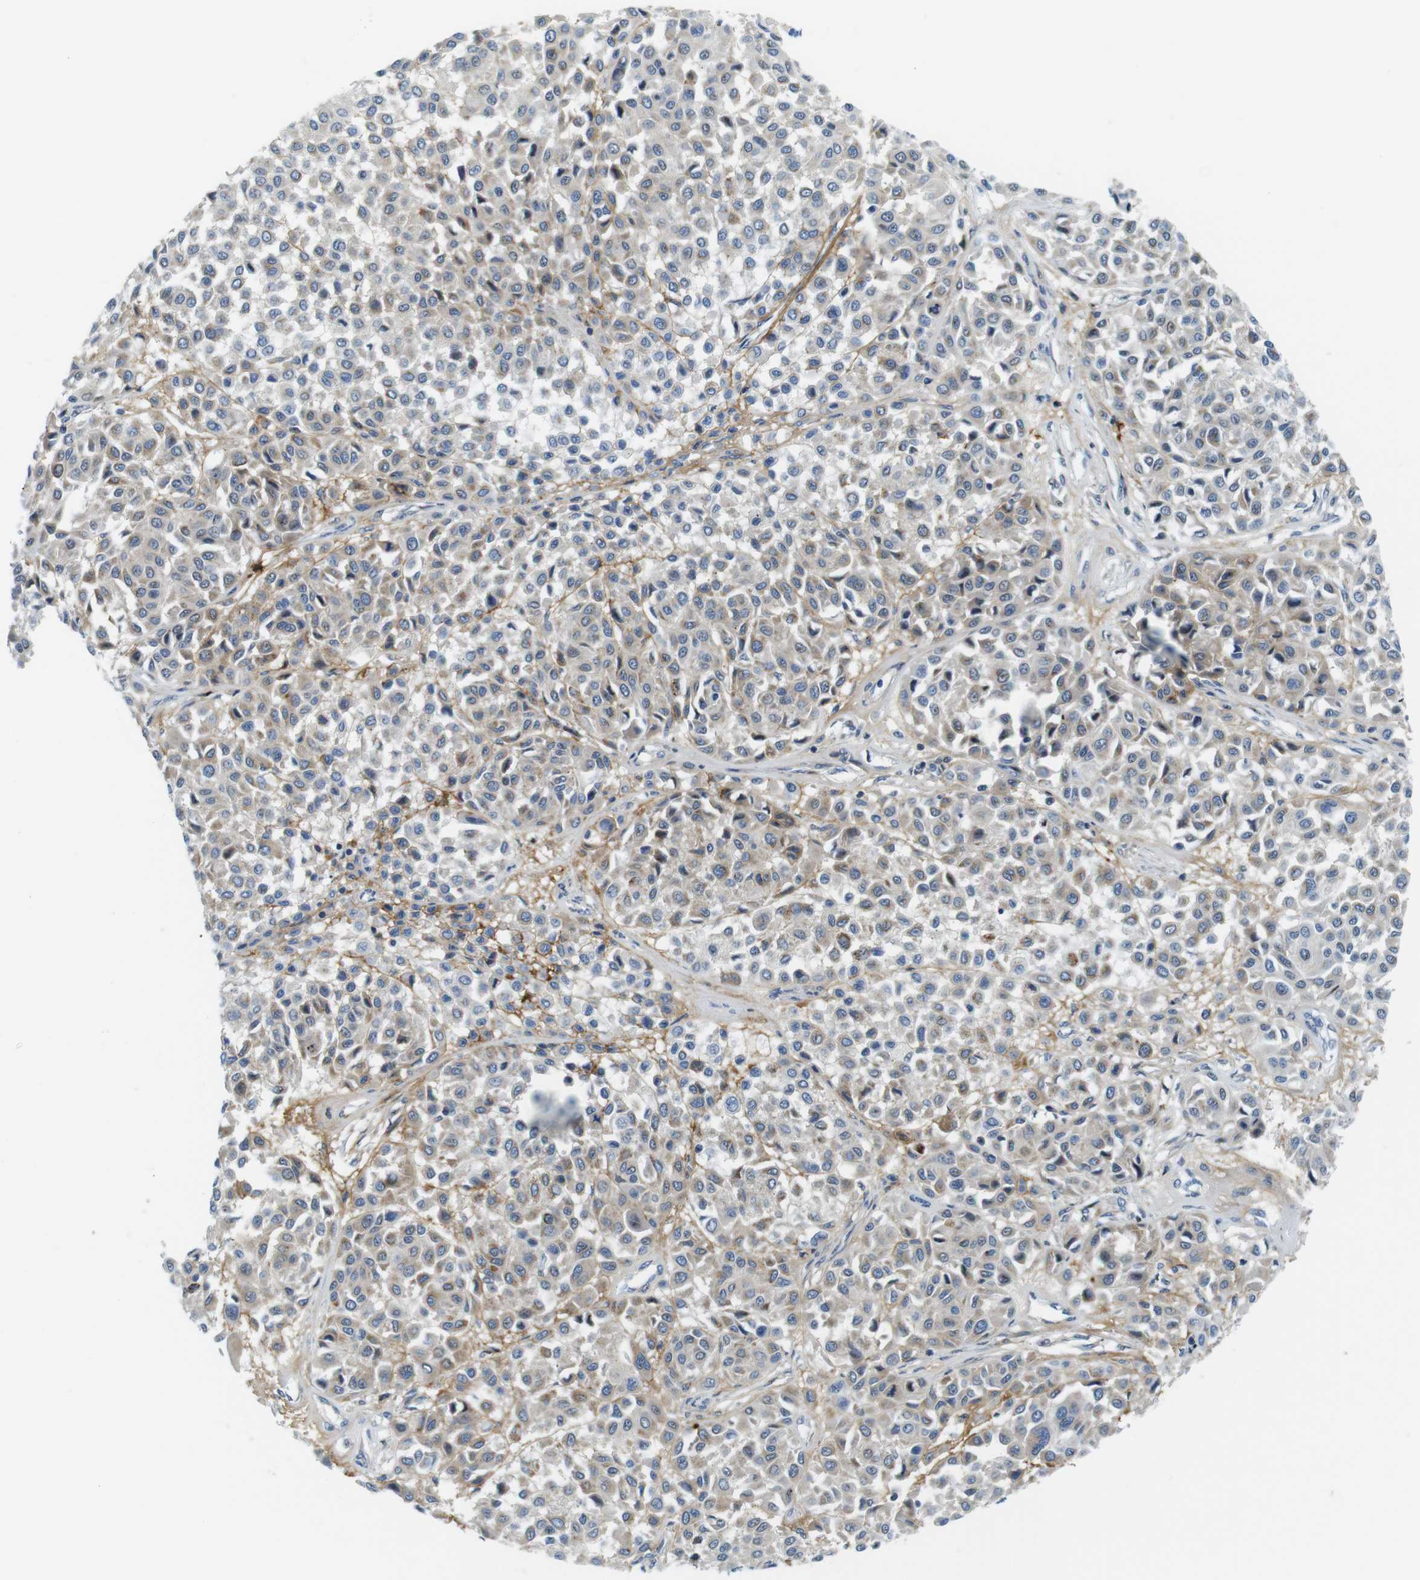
{"staining": {"intensity": "weak", "quantity": "25%-75%", "location": "cytoplasmic/membranous"}, "tissue": "melanoma", "cell_type": "Tumor cells", "image_type": "cancer", "snomed": [{"axis": "morphology", "description": "Malignant melanoma, Metastatic site"}, {"axis": "topography", "description": "Soft tissue"}], "caption": "IHC histopathology image of neoplastic tissue: human melanoma stained using immunohistochemistry (IHC) shows low levels of weak protein expression localized specifically in the cytoplasmic/membranous of tumor cells, appearing as a cytoplasmic/membranous brown color.", "gene": "ZDHHC3", "patient": {"sex": "male", "age": 41}}